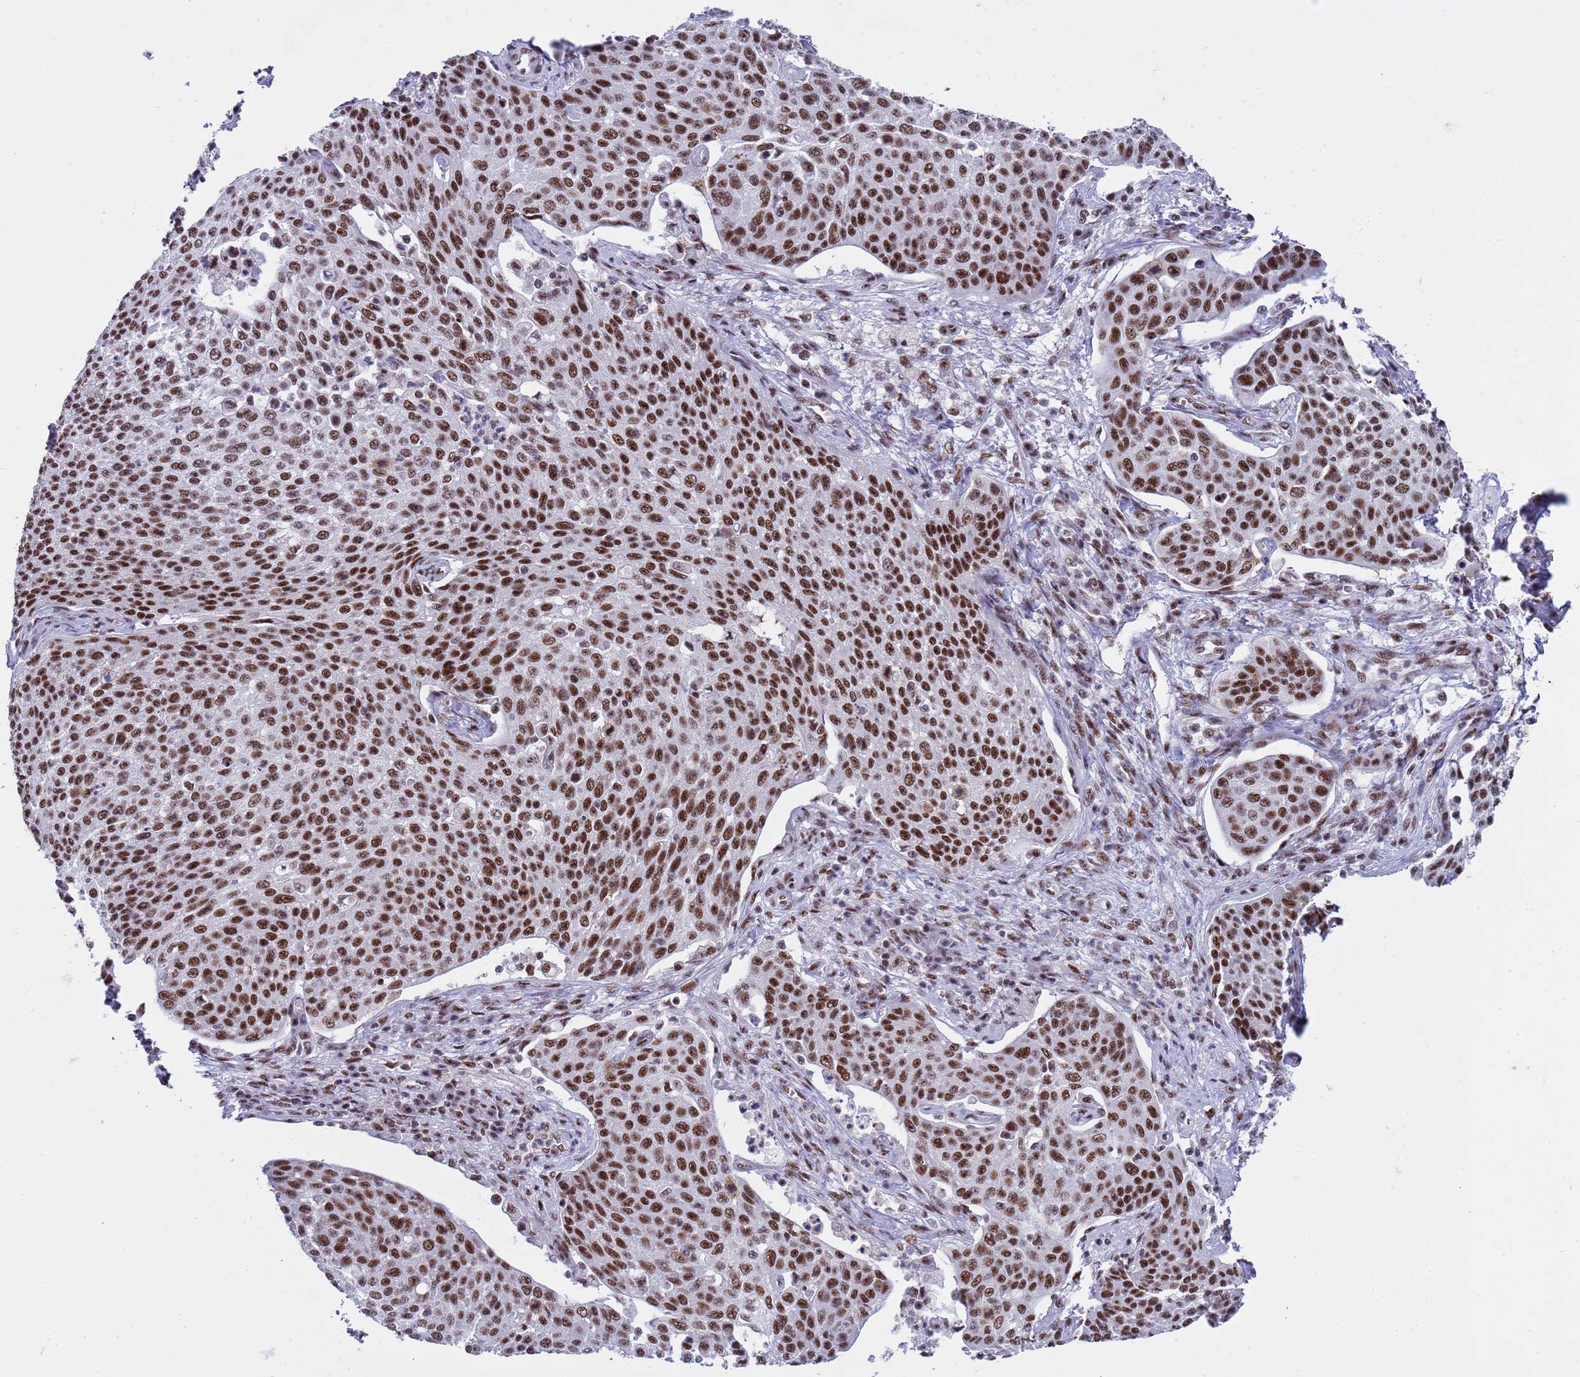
{"staining": {"intensity": "strong", "quantity": ">75%", "location": "nuclear"}, "tissue": "cervical cancer", "cell_type": "Tumor cells", "image_type": "cancer", "snomed": [{"axis": "morphology", "description": "Squamous cell carcinoma, NOS"}, {"axis": "topography", "description": "Cervix"}], "caption": "Strong nuclear positivity for a protein is present in about >75% of tumor cells of squamous cell carcinoma (cervical) using IHC.", "gene": "THOC2", "patient": {"sex": "female", "age": 34}}